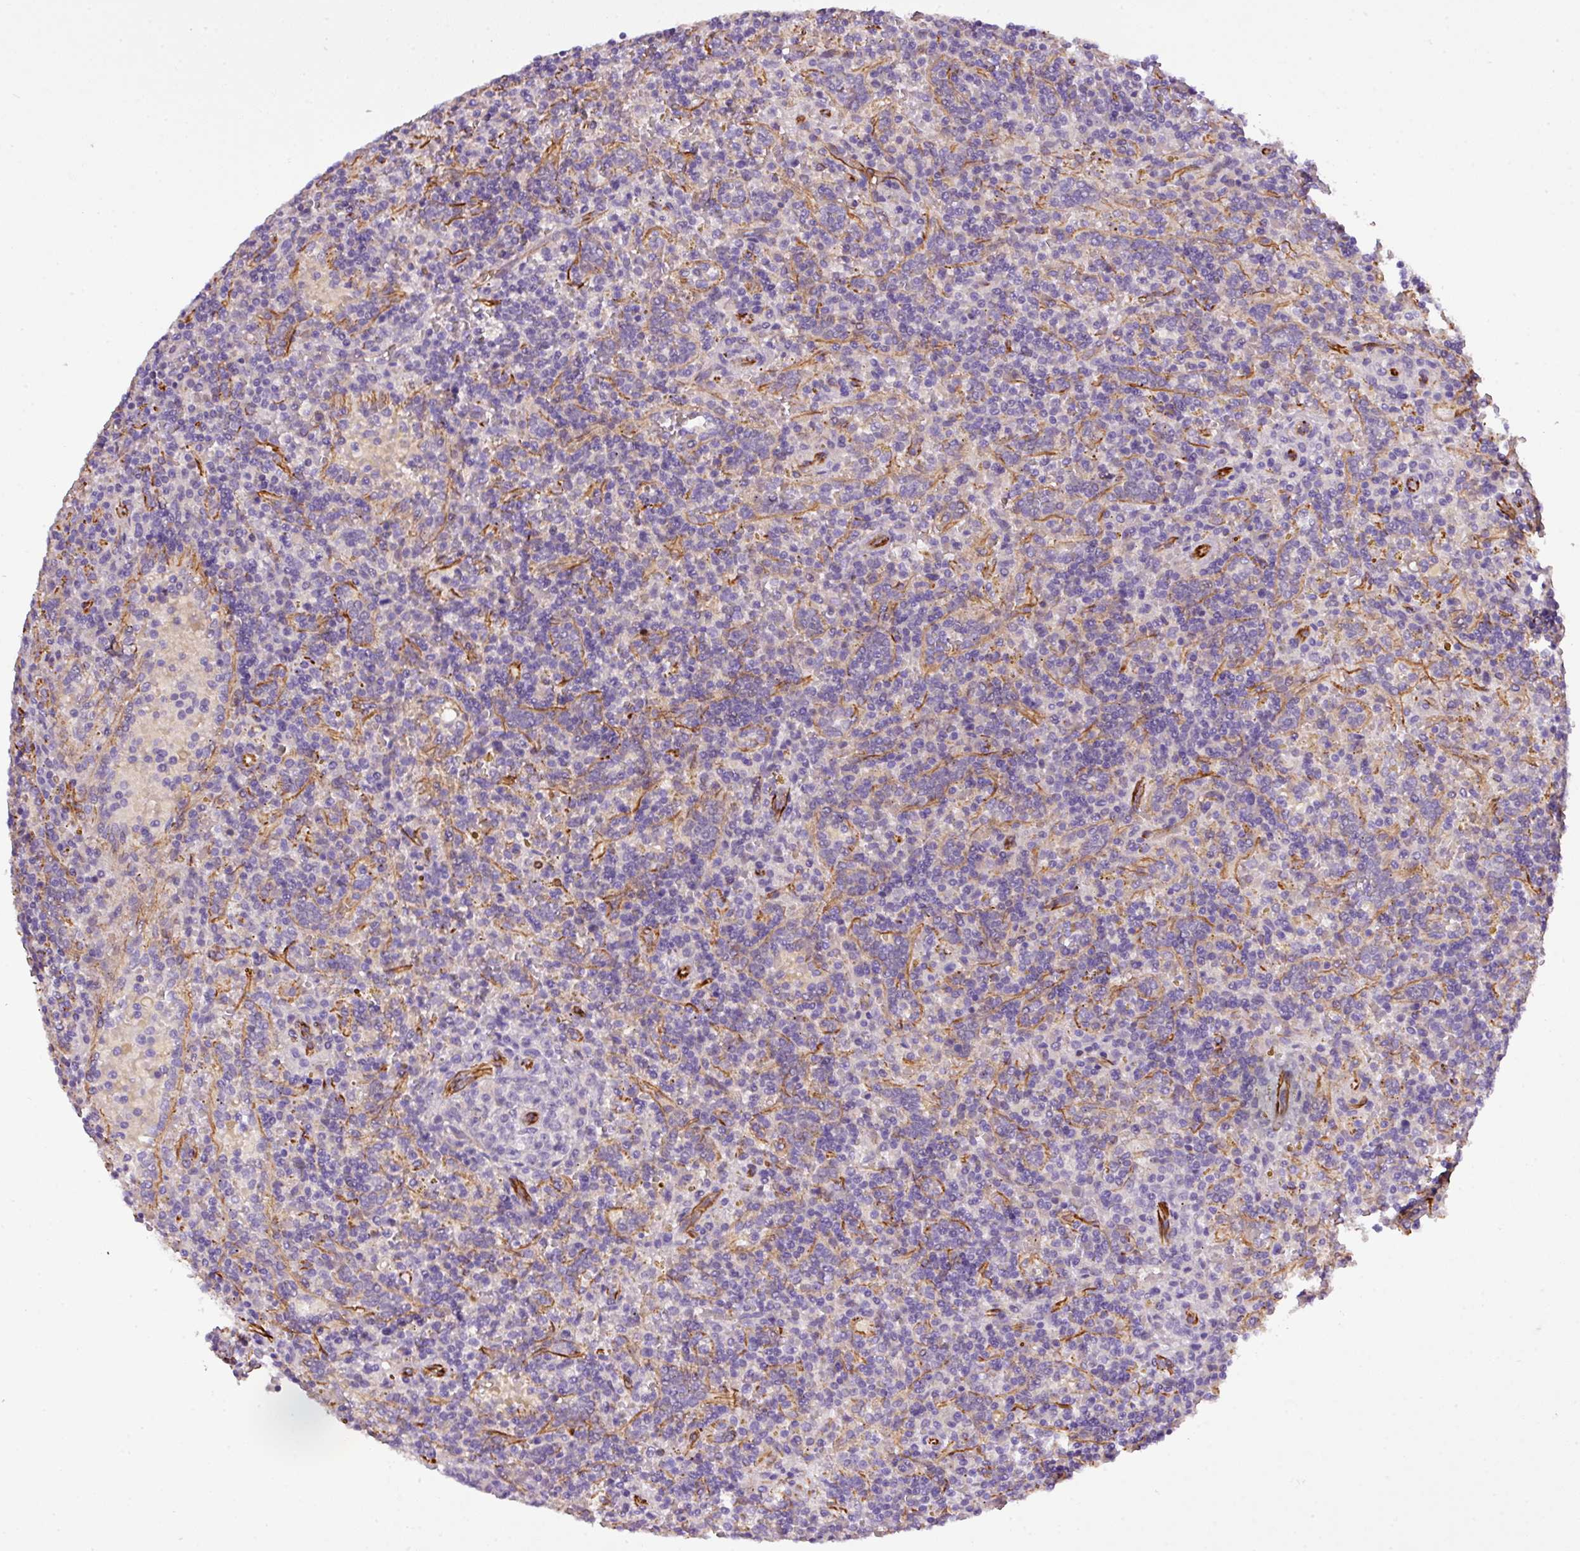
{"staining": {"intensity": "negative", "quantity": "none", "location": "none"}, "tissue": "lymphoma", "cell_type": "Tumor cells", "image_type": "cancer", "snomed": [{"axis": "morphology", "description": "Malignant lymphoma, non-Hodgkin's type, Low grade"}, {"axis": "topography", "description": "Spleen"}], "caption": "A photomicrograph of lymphoma stained for a protein reveals no brown staining in tumor cells.", "gene": "PARD6A", "patient": {"sex": "male", "age": 67}}